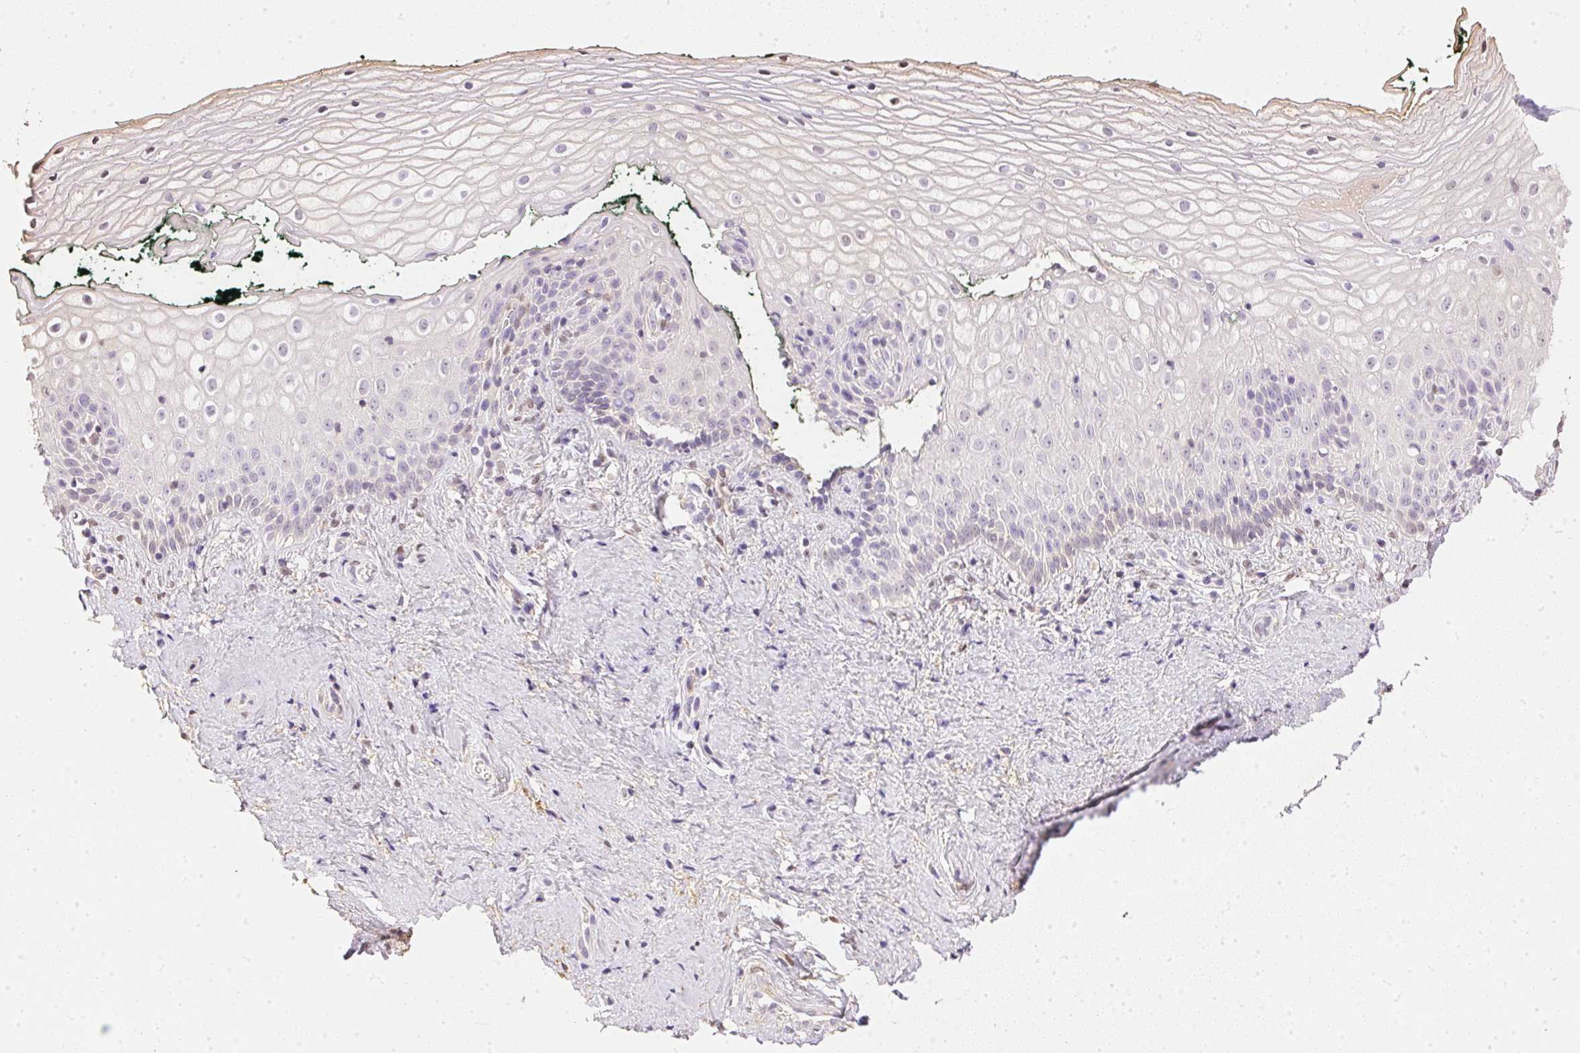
{"staining": {"intensity": "negative", "quantity": "none", "location": "none"}, "tissue": "vagina", "cell_type": "Squamous epithelial cells", "image_type": "normal", "snomed": [{"axis": "morphology", "description": "Normal tissue, NOS"}, {"axis": "topography", "description": "Vagina"}], "caption": "Human vagina stained for a protein using immunohistochemistry (IHC) exhibits no expression in squamous epithelial cells.", "gene": "S100A3", "patient": {"sex": "female", "age": 47}}